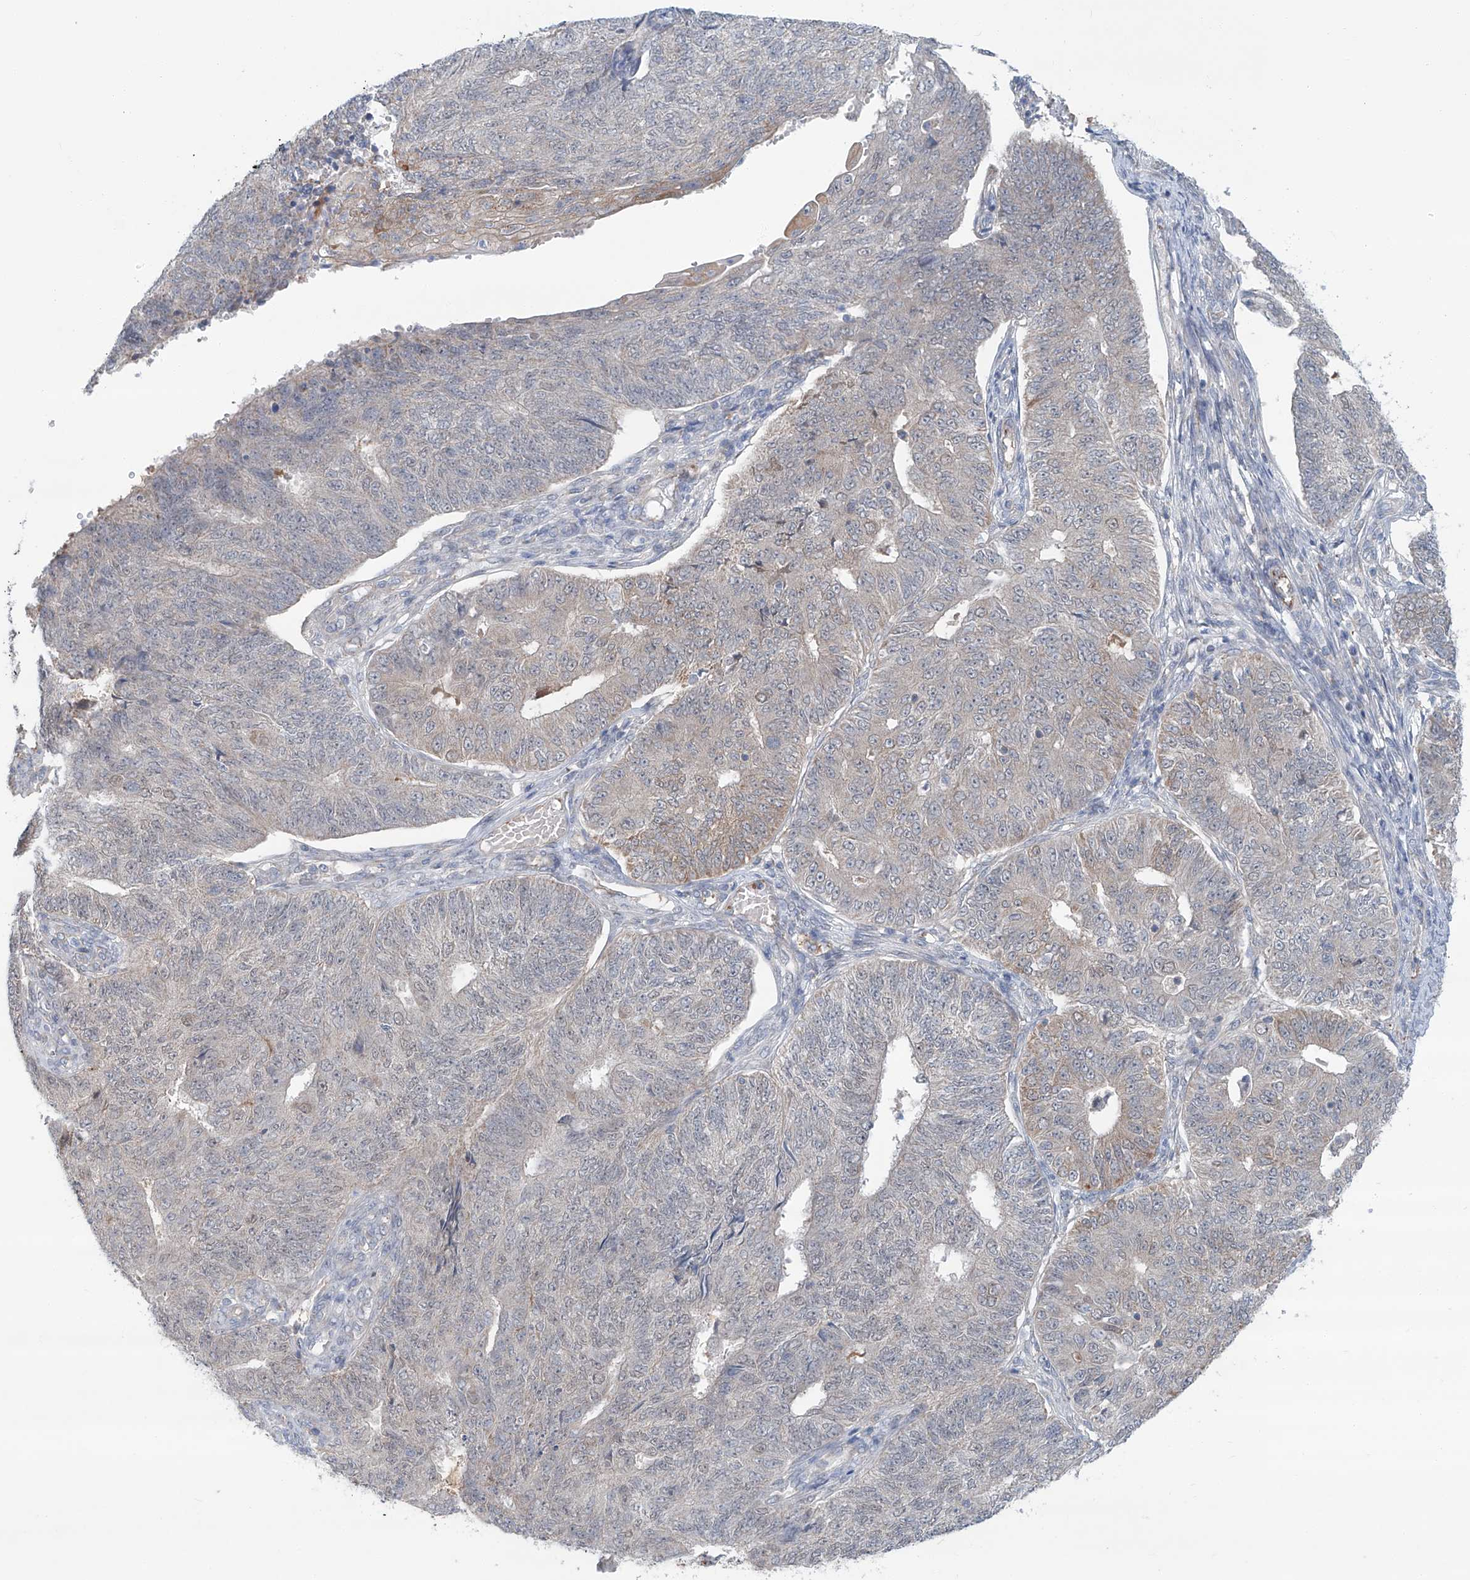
{"staining": {"intensity": "weak", "quantity": "<25%", "location": "cytoplasmic/membranous"}, "tissue": "endometrial cancer", "cell_type": "Tumor cells", "image_type": "cancer", "snomed": [{"axis": "morphology", "description": "Adenocarcinoma, NOS"}, {"axis": "topography", "description": "Endometrium"}], "caption": "The IHC photomicrograph has no significant positivity in tumor cells of endometrial adenocarcinoma tissue. (IHC, brightfield microscopy, high magnification).", "gene": "SIX4", "patient": {"sex": "female", "age": 32}}